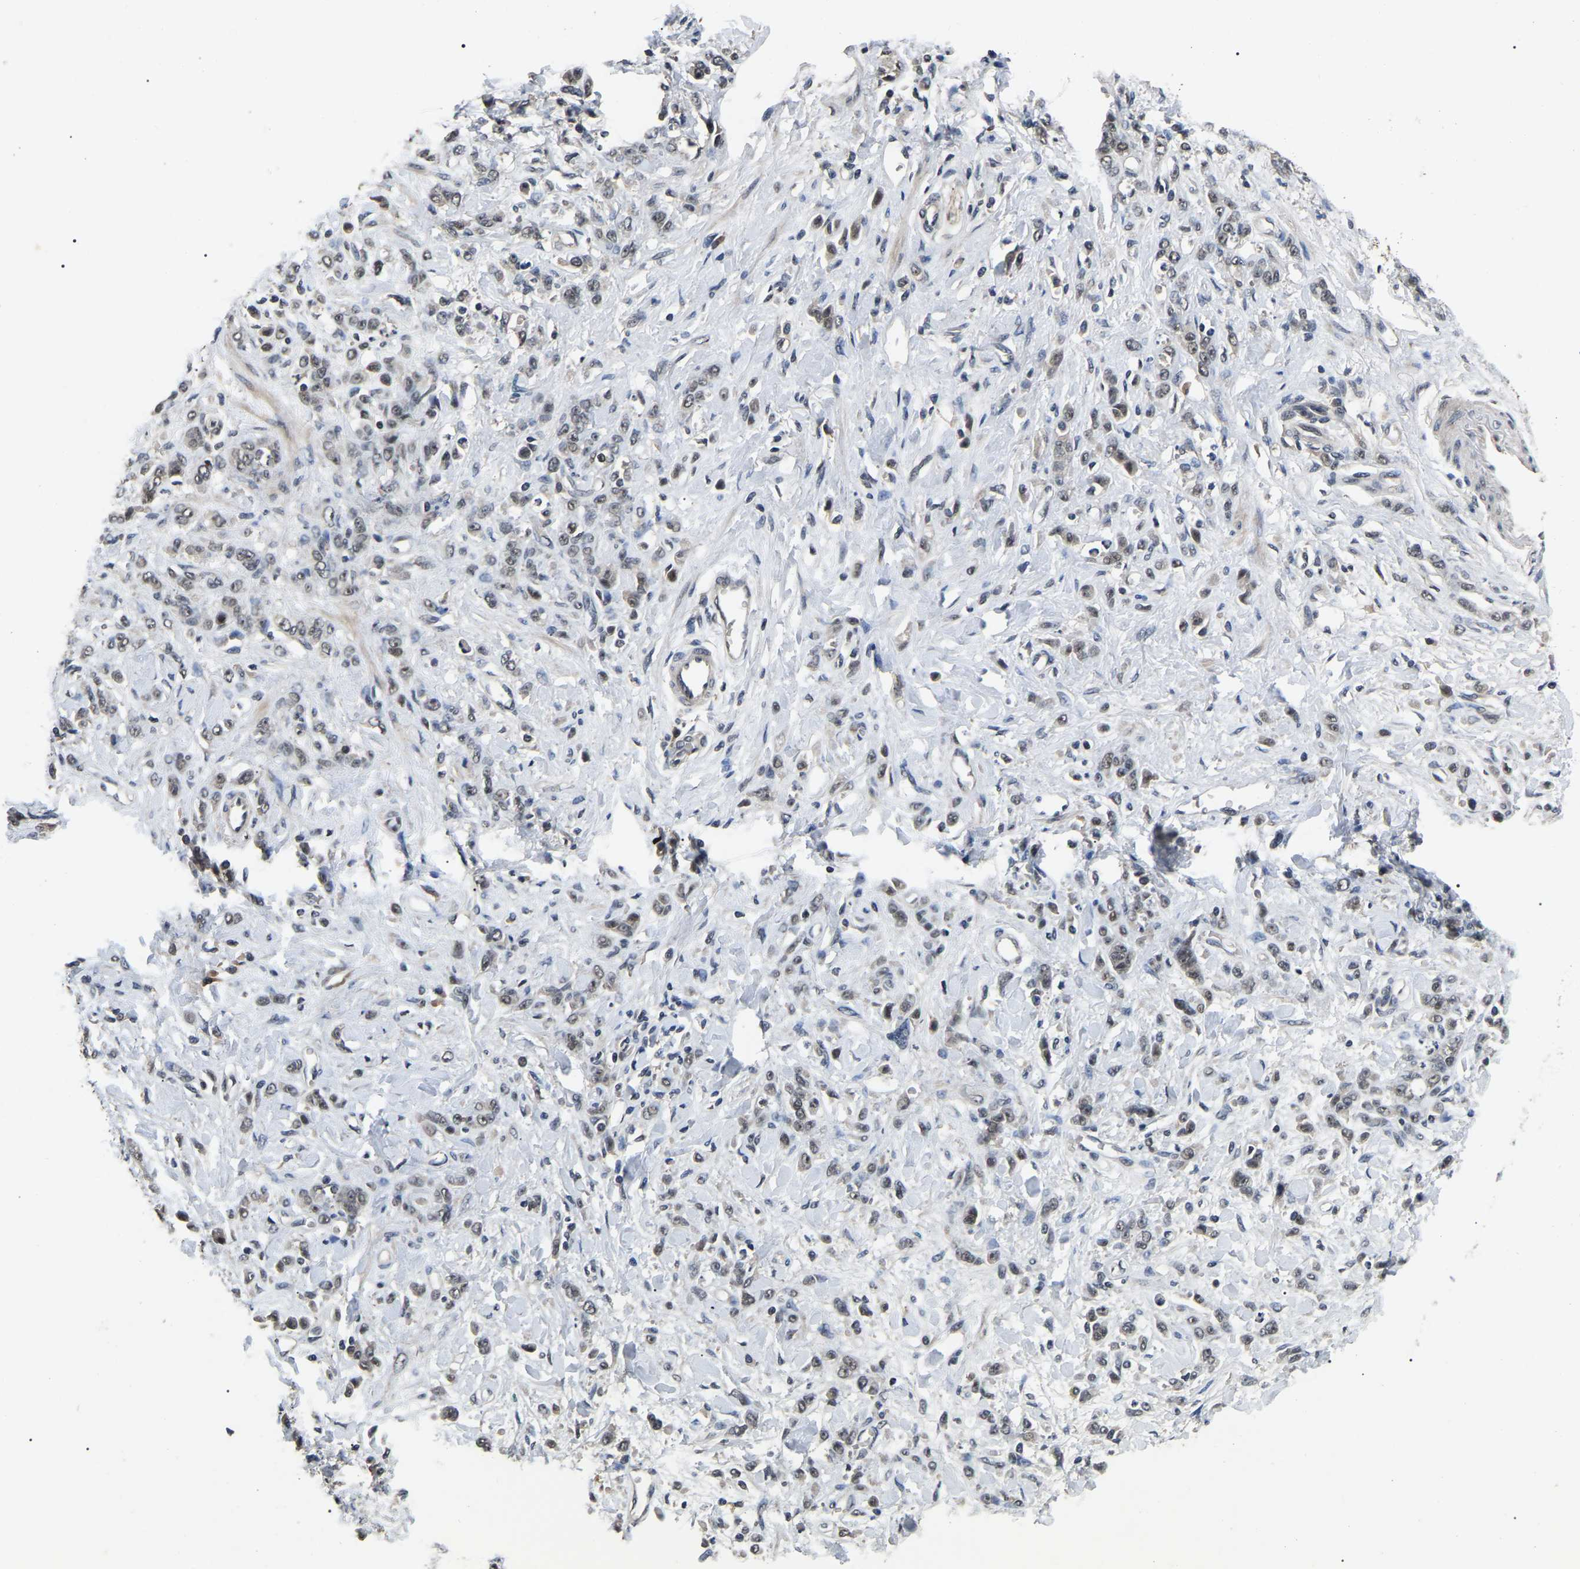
{"staining": {"intensity": "weak", "quantity": ">75%", "location": "nuclear"}, "tissue": "stomach cancer", "cell_type": "Tumor cells", "image_type": "cancer", "snomed": [{"axis": "morphology", "description": "Normal tissue, NOS"}, {"axis": "morphology", "description": "Adenocarcinoma, NOS"}, {"axis": "topography", "description": "Stomach"}], "caption": "Tumor cells show weak nuclear expression in approximately >75% of cells in stomach adenocarcinoma. (DAB = brown stain, brightfield microscopy at high magnification).", "gene": "PPM1E", "patient": {"sex": "male", "age": 82}}